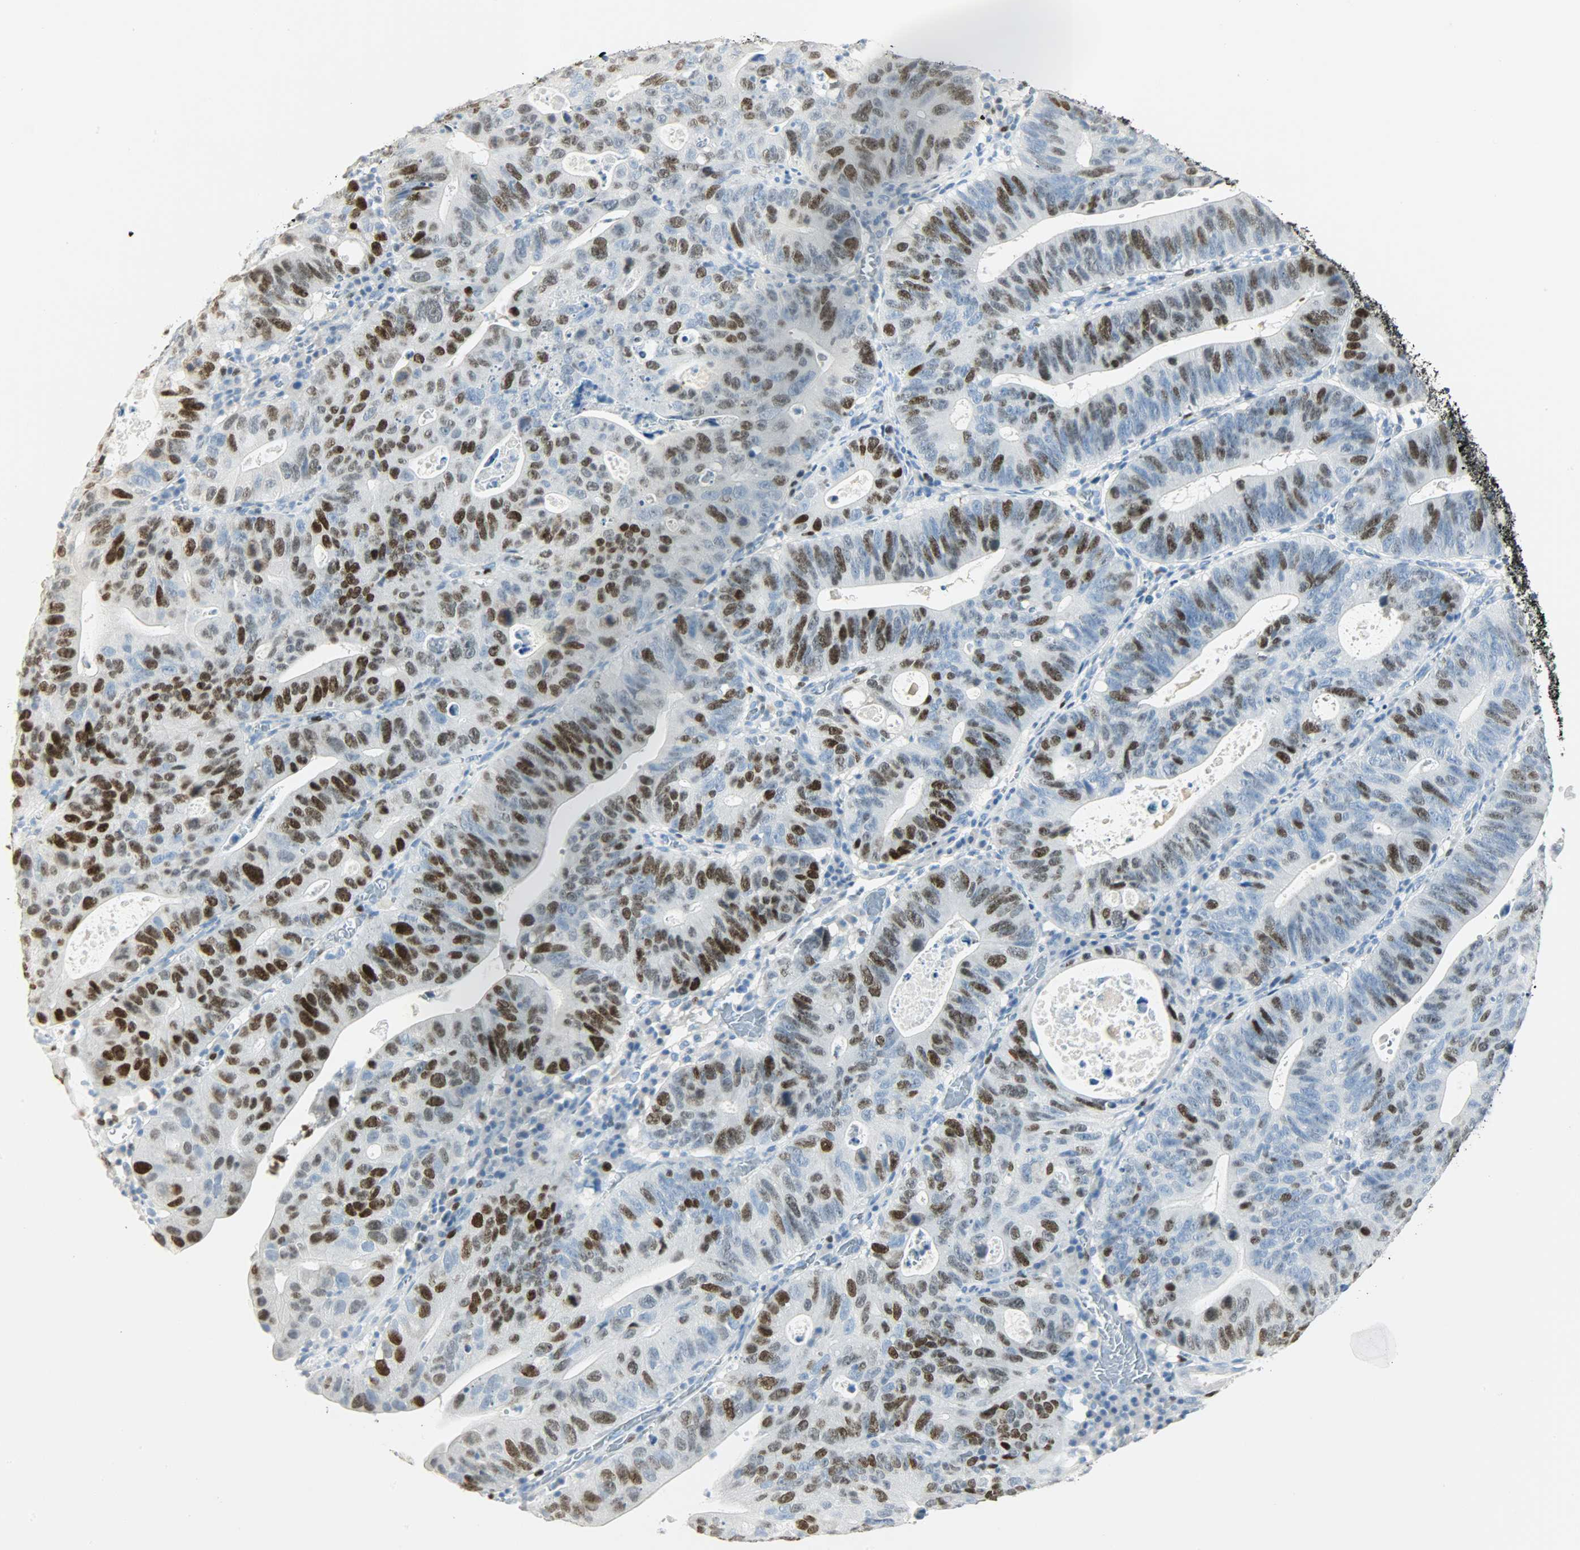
{"staining": {"intensity": "strong", "quantity": "25%-75%", "location": "nuclear"}, "tissue": "stomach cancer", "cell_type": "Tumor cells", "image_type": "cancer", "snomed": [{"axis": "morphology", "description": "Adenocarcinoma, NOS"}, {"axis": "topography", "description": "Stomach"}], "caption": "Protein staining of stomach adenocarcinoma tissue reveals strong nuclear positivity in approximately 25%-75% of tumor cells. The staining was performed using DAB to visualize the protein expression in brown, while the nuclei were stained in blue with hematoxylin (Magnification: 20x).", "gene": "HELLS", "patient": {"sex": "male", "age": 59}}